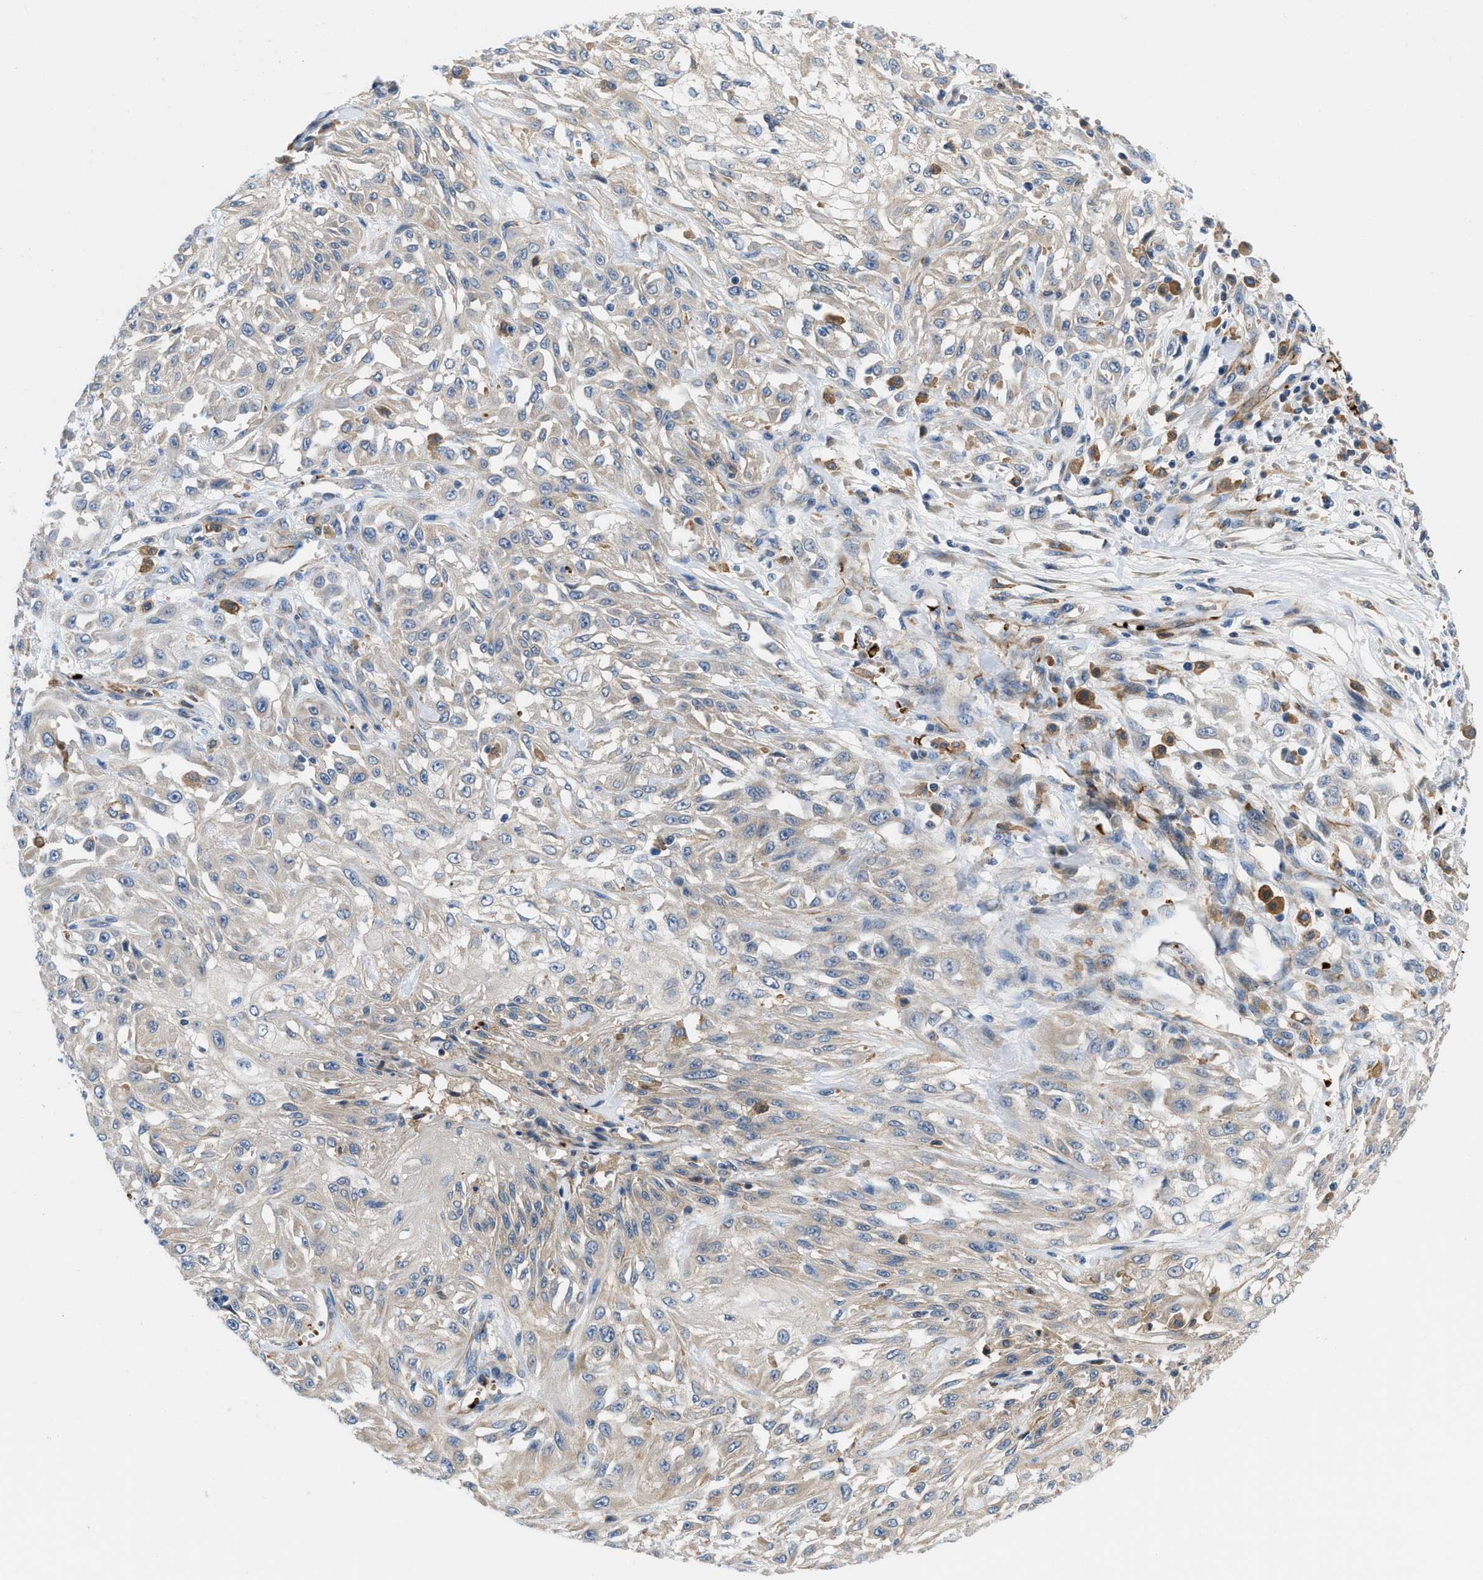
{"staining": {"intensity": "weak", "quantity": "<25%", "location": "cytoplasmic/membranous"}, "tissue": "skin cancer", "cell_type": "Tumor cells", "image_type": "cancer", "snomed": [{"axis": "morphology", "description": "Squamous cell carcinoma, NOS"}, {"axis": "morphology", "description": "Squamous cell carcinoma, metastatic, NOS"}, {"axis": "topography", "description": "Skin"}, {"axis": "topography", "description": "Lymph node"}], "caption": "Immunohistochemical staining of squamous cell carcinoma (skin) displays no significant expression in tumor cells.", "gene": "ZNF831", "patient": {"sex": "male", "age": 75}}